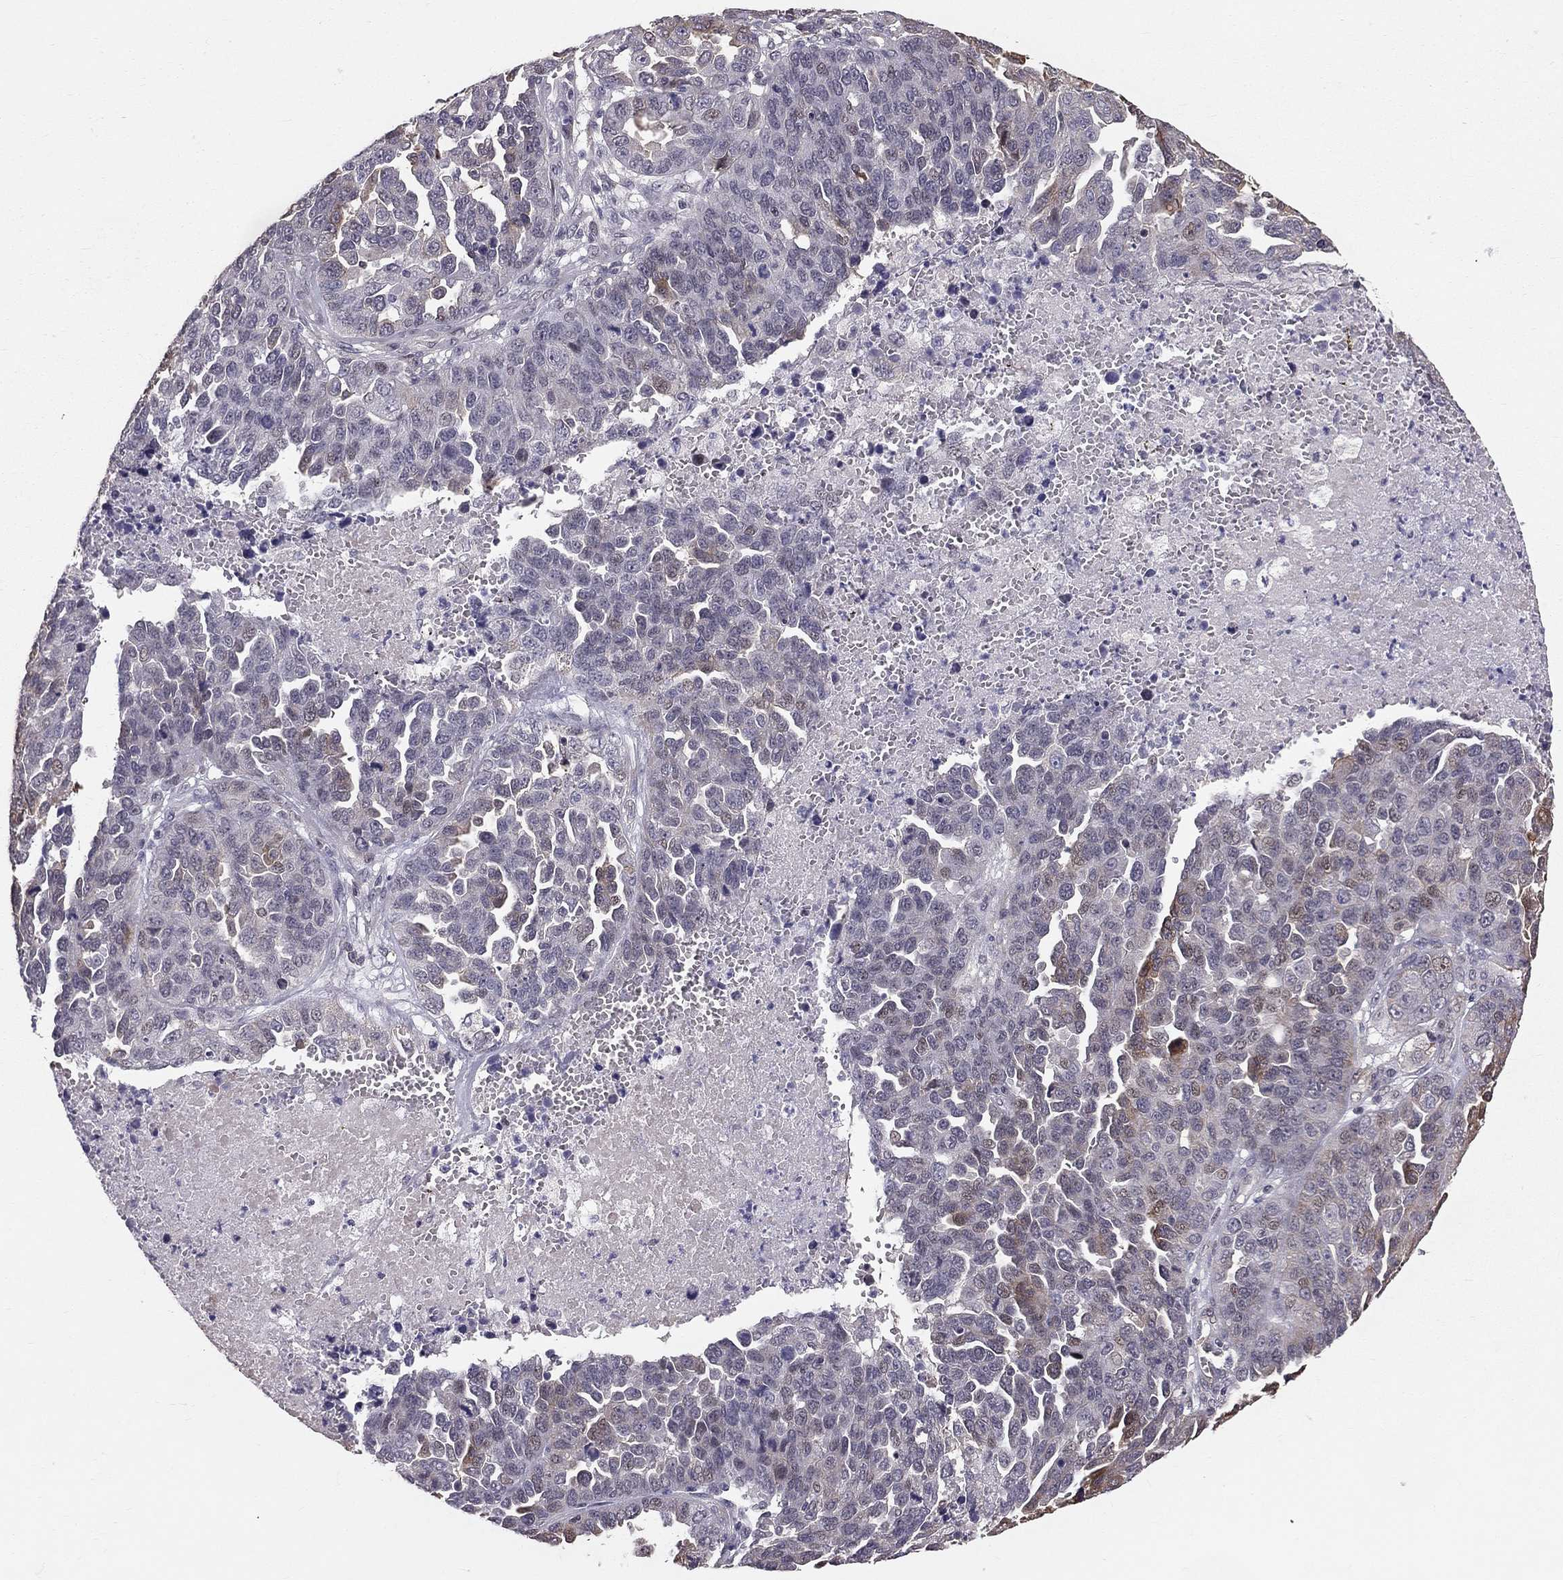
{"staining": {"intensity": "moderate", "quantity": "<25%", "location": "cytoplasmic/membranous"}, "tissue": "ovarian cancer", "cell_type": "Tumor cells", "image_type": "cancer", "snomed": [{"axis": "morphology", "description": "Cystadenocarcinoma, serous, NOS"}, {"axis": "topography", "description": "Ovary"}], "caption": "Immunohistochemical staining of human serous cystadenocarcinoma (ovarian) displays low levels of moderate cytoplasmic/membranous protein staining in approximately <25% of tumor cells. (DAB = brown stain, brightfield microscopy at high magnification).", "gene": "GJB4", "patient": {"sex": "female", "age": 87}}